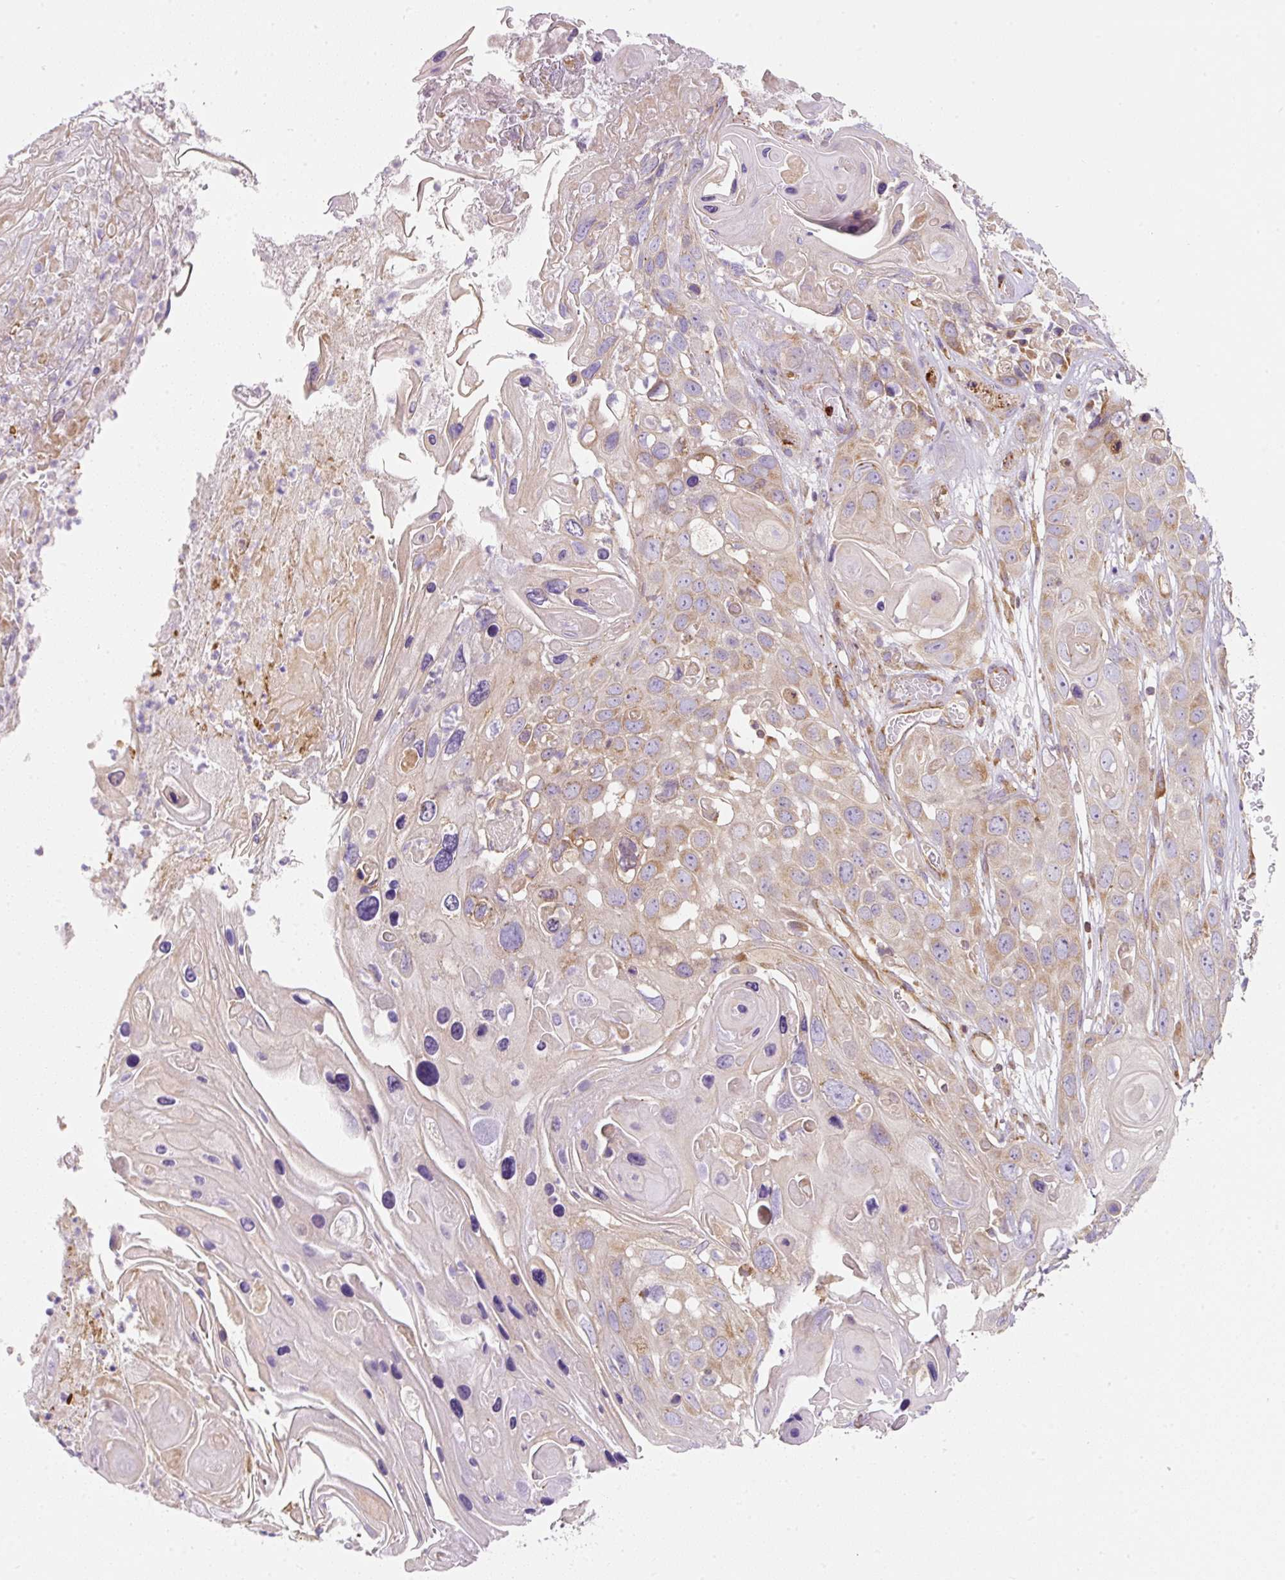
{"staining": {"intensity": "moderate", "quantity": "25%-75%", "location": "cytoplasmic/membranous"}, "tissue": "skin cancer", "cell_type": "Tumor cells", "image_type": "cancer", "snomed": [{"axis": "morphology", "description": "Squamous cell carcinoma, NOS"}, {"axis": "topography", "description": "Skin"}], "caption": "Moderate cytoplasmic/membranous expression is appreciated in about 25%-75% of tumor cells in squamous cell carcinoma (skin).", "gene": "ERAP2", "patient": {"sex": "male", "age": 55}}